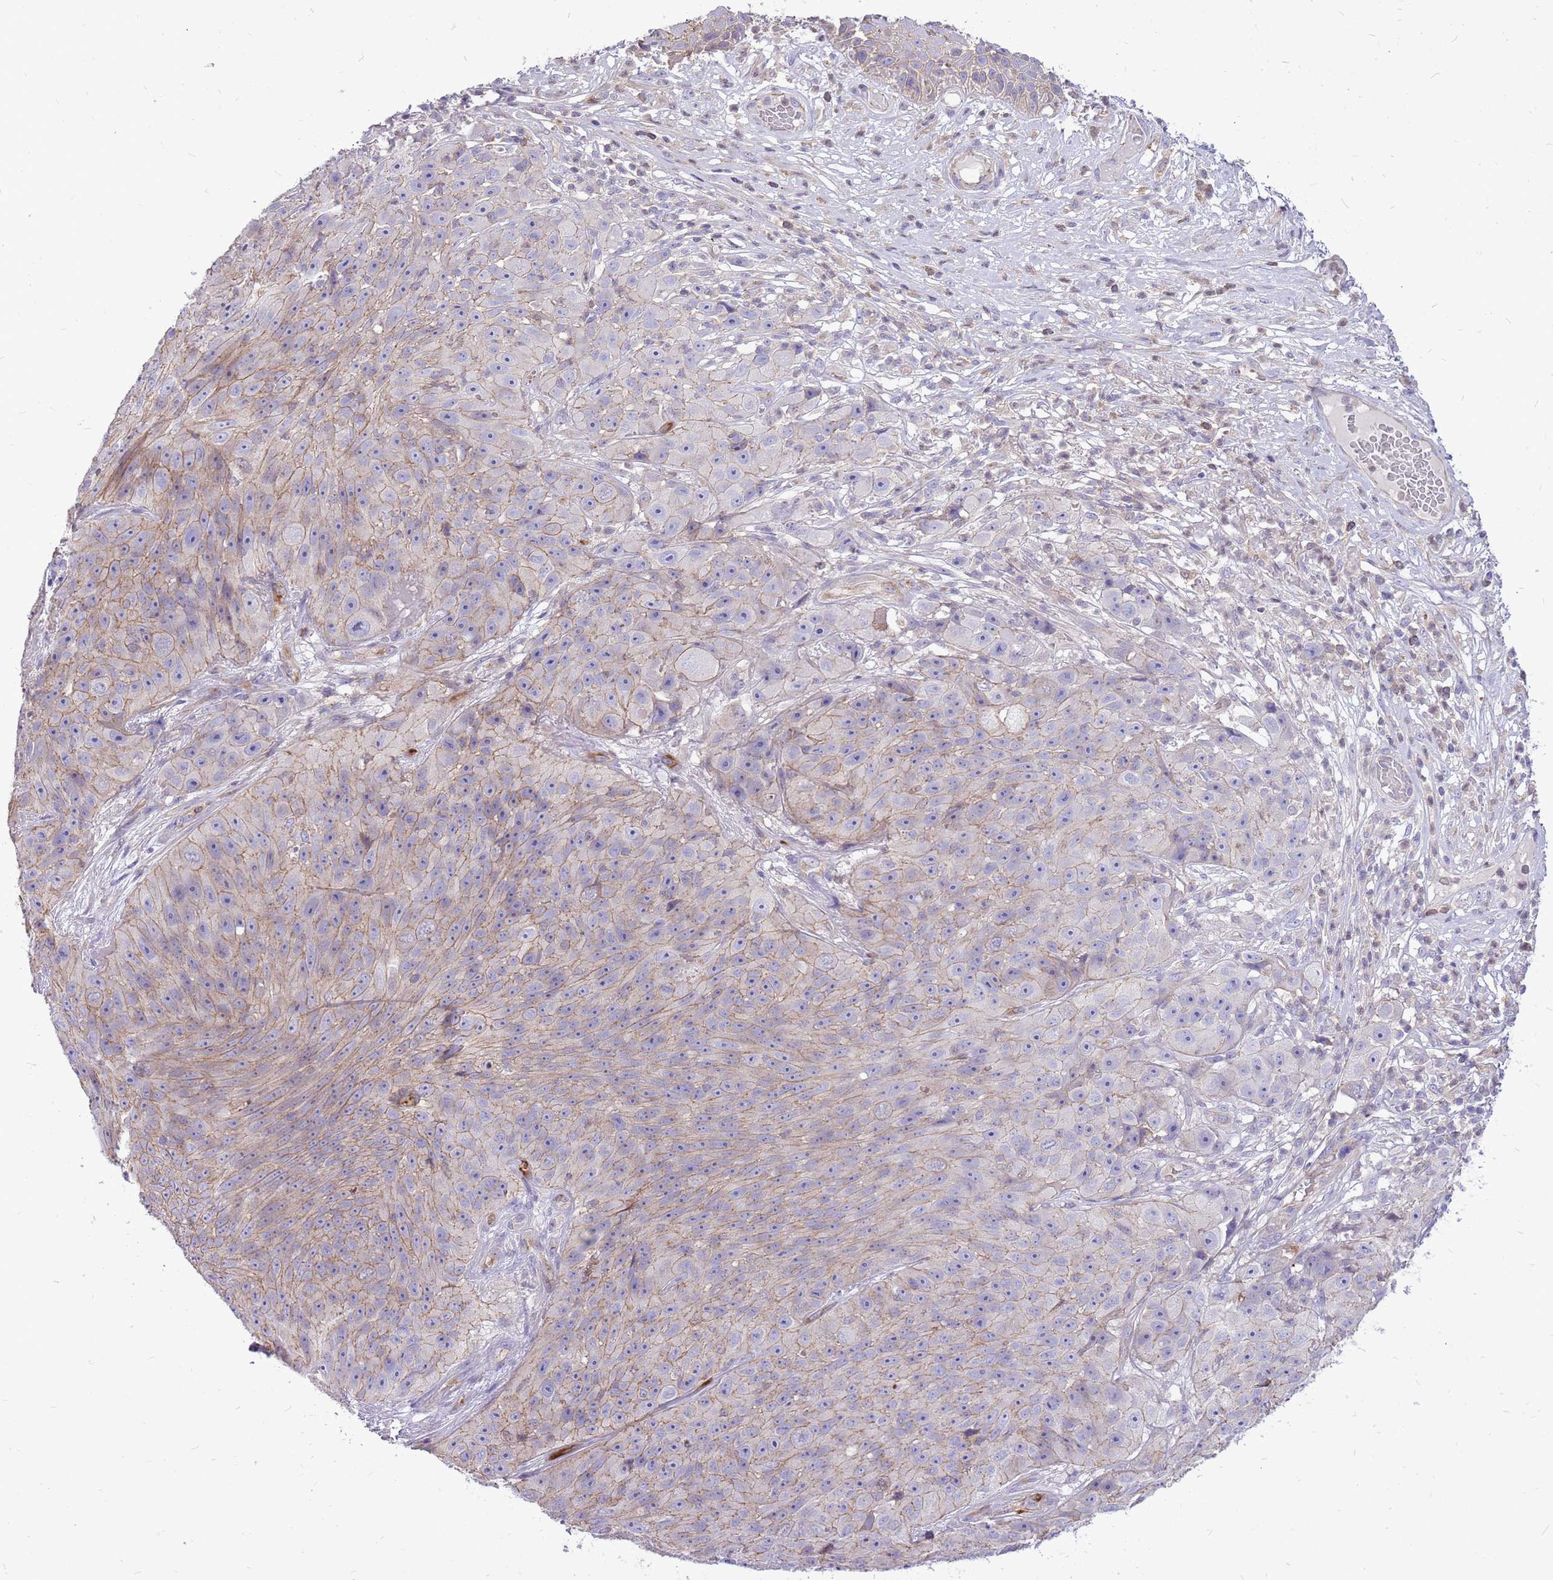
{"staining": {"intensity": "weak", "quantity": "25%-75%", "location": "cytoplasmic/membranous"}, "tissue": "skin cancer", "cell_type": "Tumor cells", "image_type": "cancer", "snomed": [{"axis": "morphology", "description": "Squamous cell carcinoma, NOS"}, {"axis": "topography", "description": "Skin"}], "caption": "Skin squamous cell carcinoma stained with a brown dye reveals weak cytoplasmic/membranous positive staining in approximately 25%-75% of tumor cells.", "gene": "WDR90", "patient": {"sex": "female", "age": 87}}